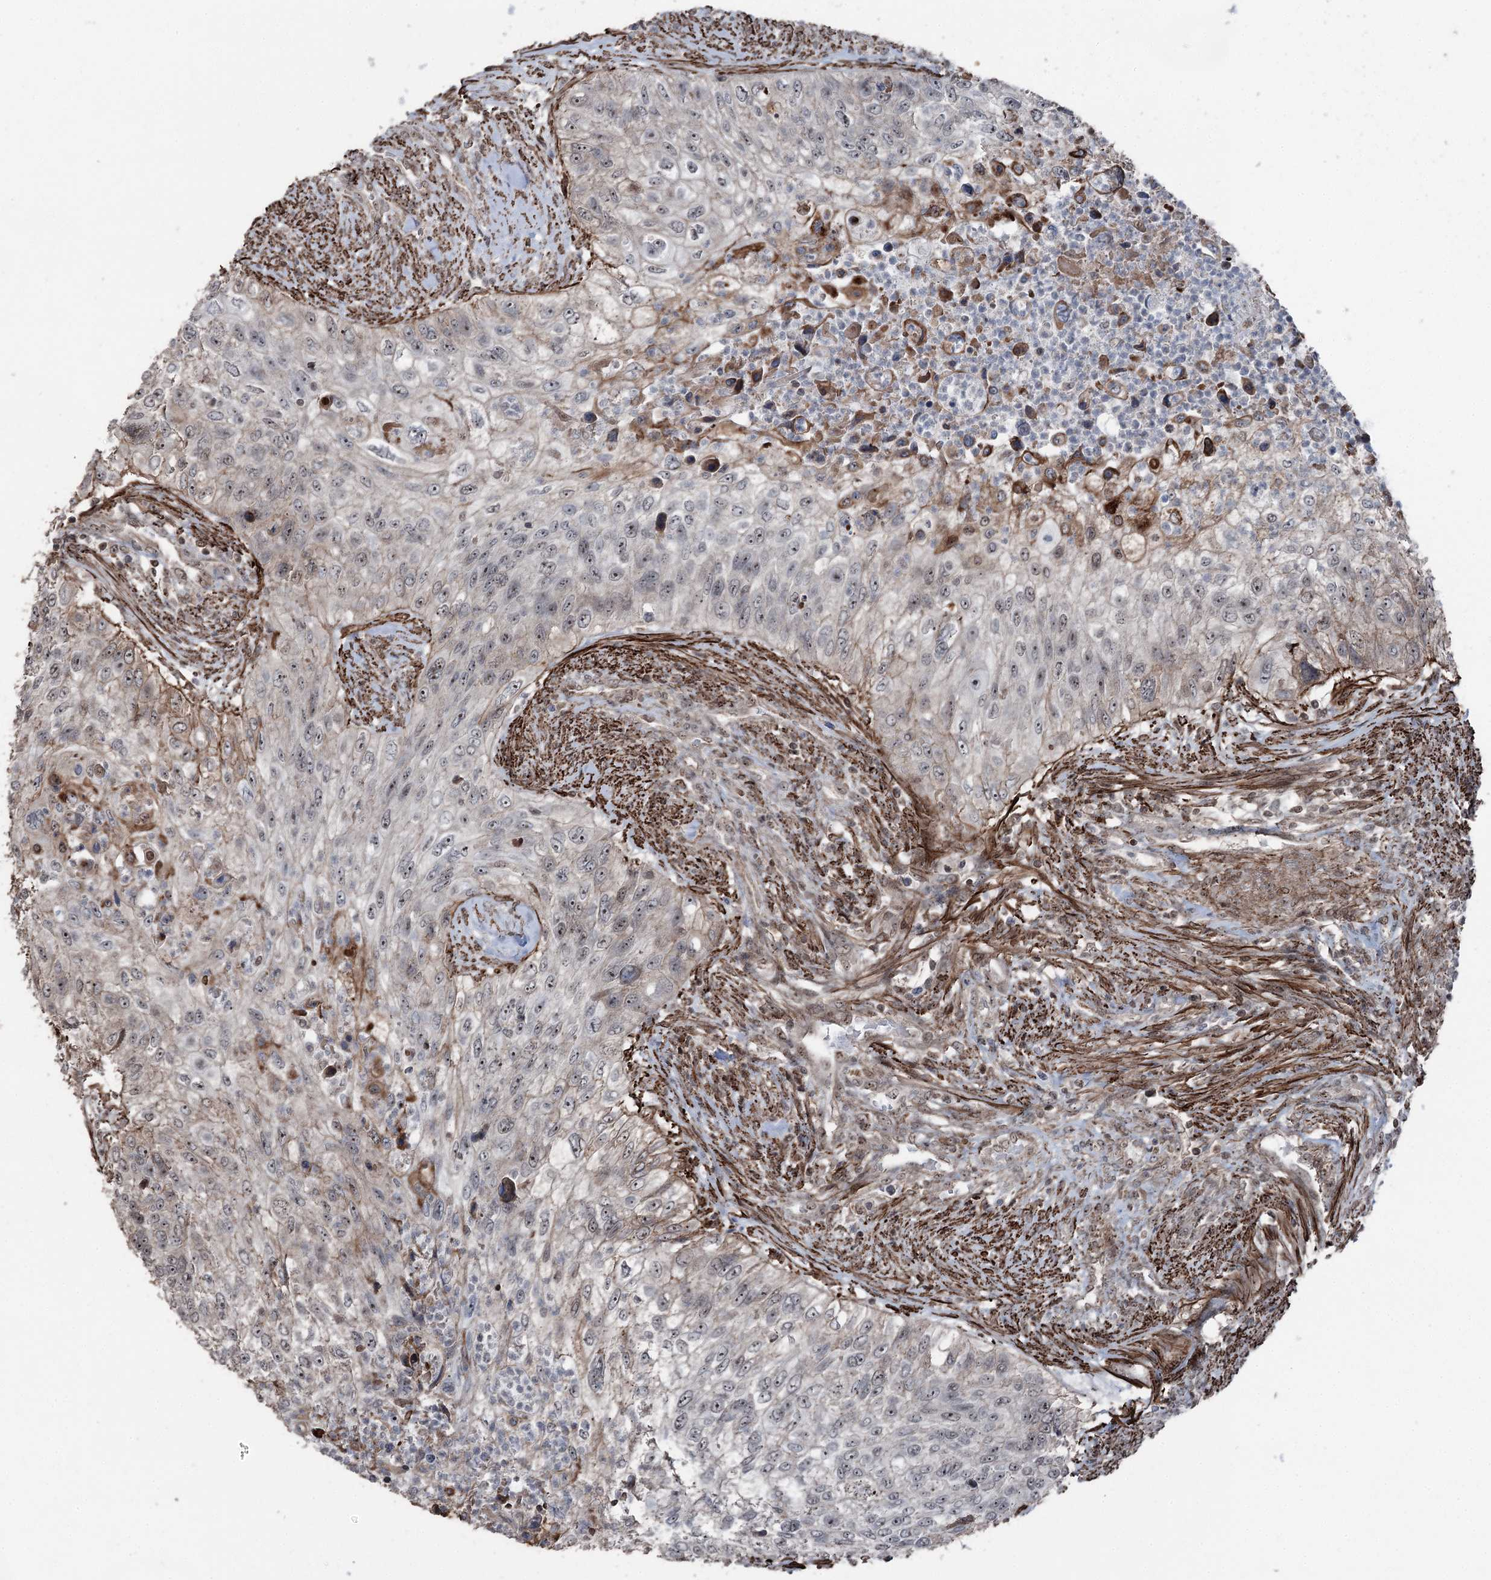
{"staining": {"intensity": "weak", "quantity": "<25%", "location": "cytoplasmic/membranous,nuclear"}, "tissue": "urothelial cancer", "cell_type": "Tumor cells", "image_type": "cancer", "snomed": [{"axis": "morphology", "description": "Urothelial carcinoma, High grade"}, {"axis": "topography", "description": "Urinary bladder"}], "caption": "High magnification brightfield microscopy of high-grade urothelial carcinoma stained with DAB (3,3'-diaminobenzidine) (brown) and counterstained with hematoxylin (blue): tumor cells show no significant positivity.", "gene": "CCDC82", "patient": {"sex": "female", "age": 60}}